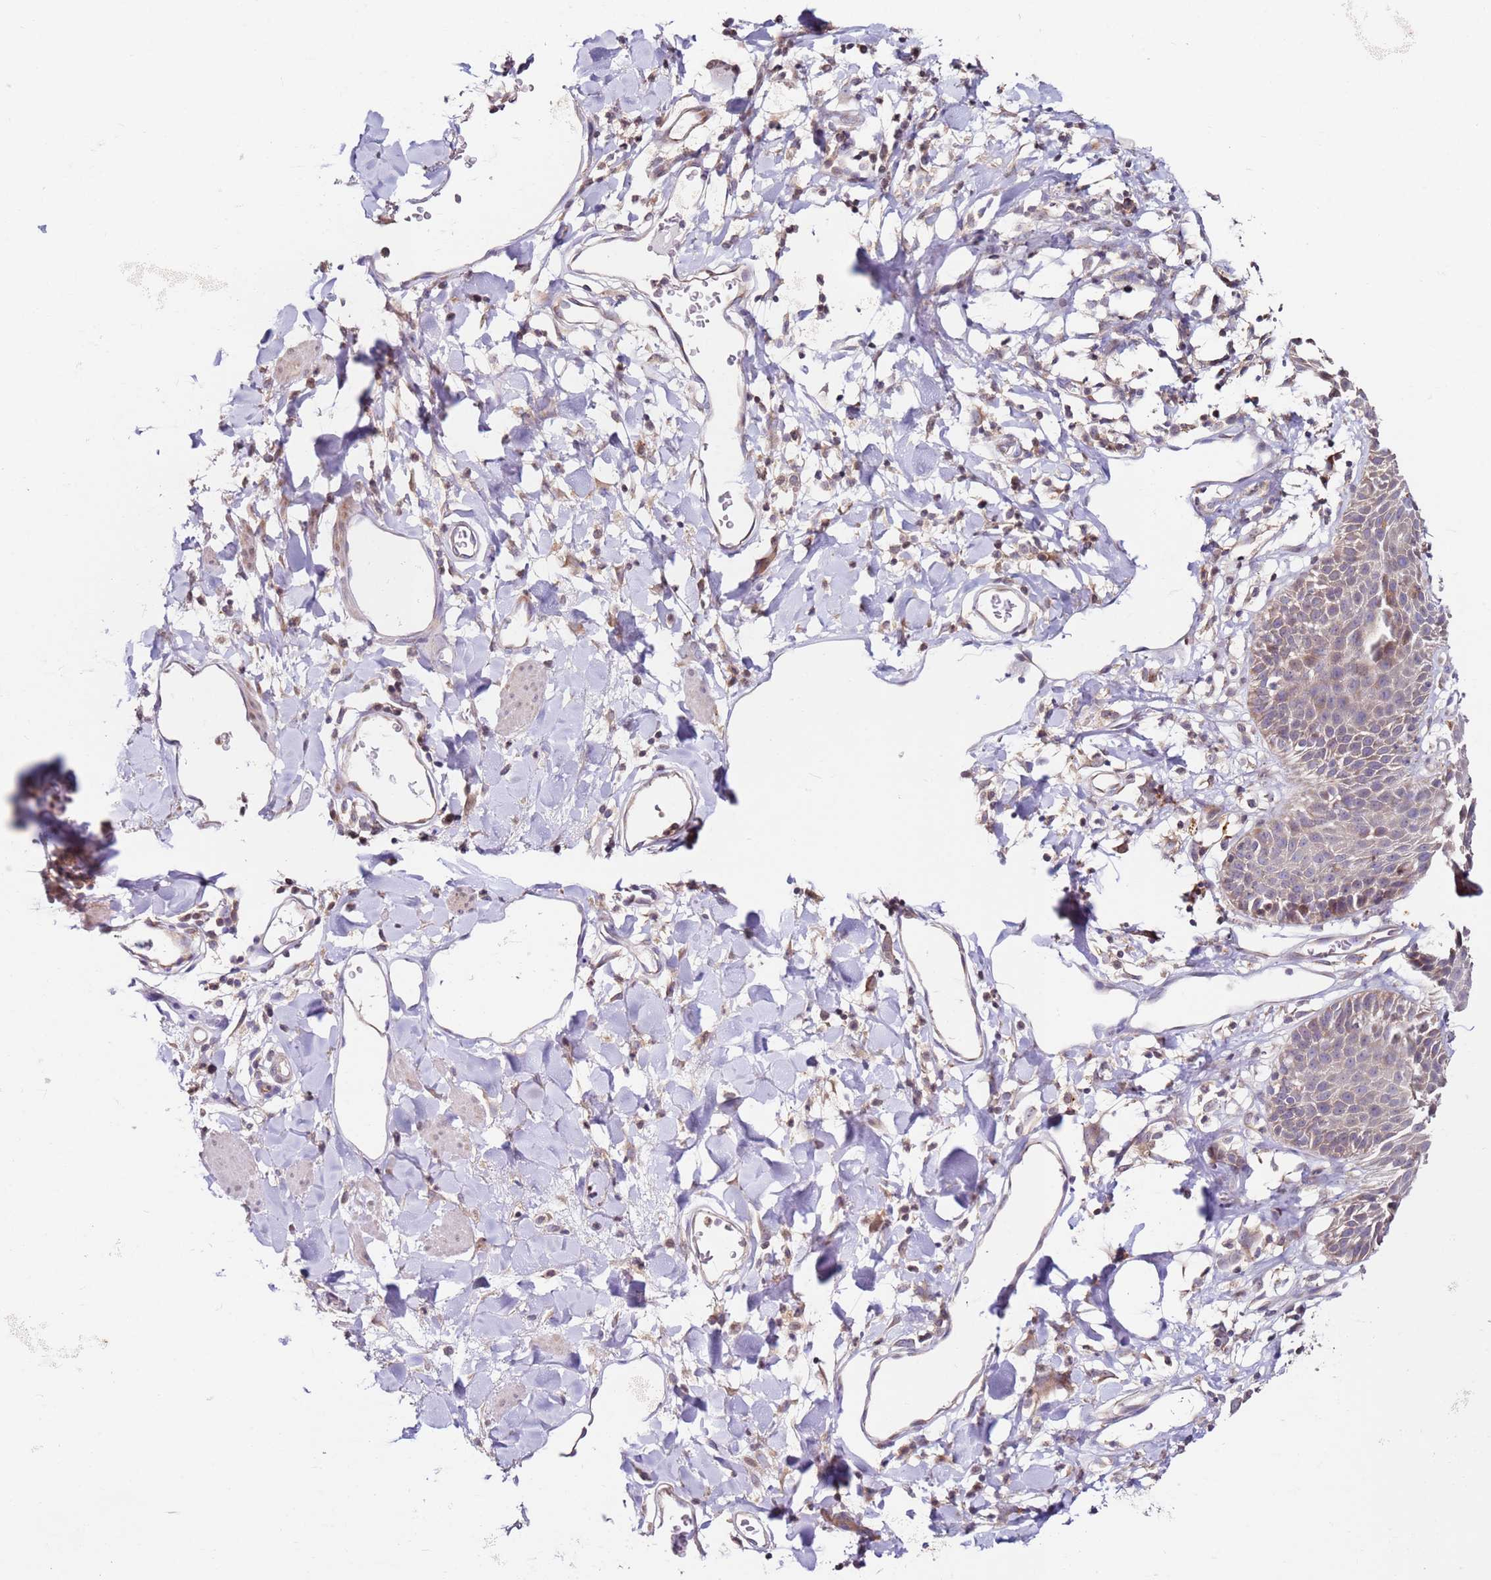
{"staining": {"intensity": "weak", "quantity": ">75%", "location": "cytoplasmic/membranous"}, "tissue": "skin", "cell_type": "Epidermal cells", "image_type": "normal", "snomed": [{"axis": "morphology", "description": "Normal tissue, NOS"}, {"axis": "topography", "description": "Vulva"}], "caption": "A brown stain shows weak cytoplasmic/membranous staining of a protein in epidermal cells of normal human skin. The protein is shown in brown color, while the nuclei are stained blue.", "gene": "CNOT9", "patient": {"sex": "female", "age": 68}}